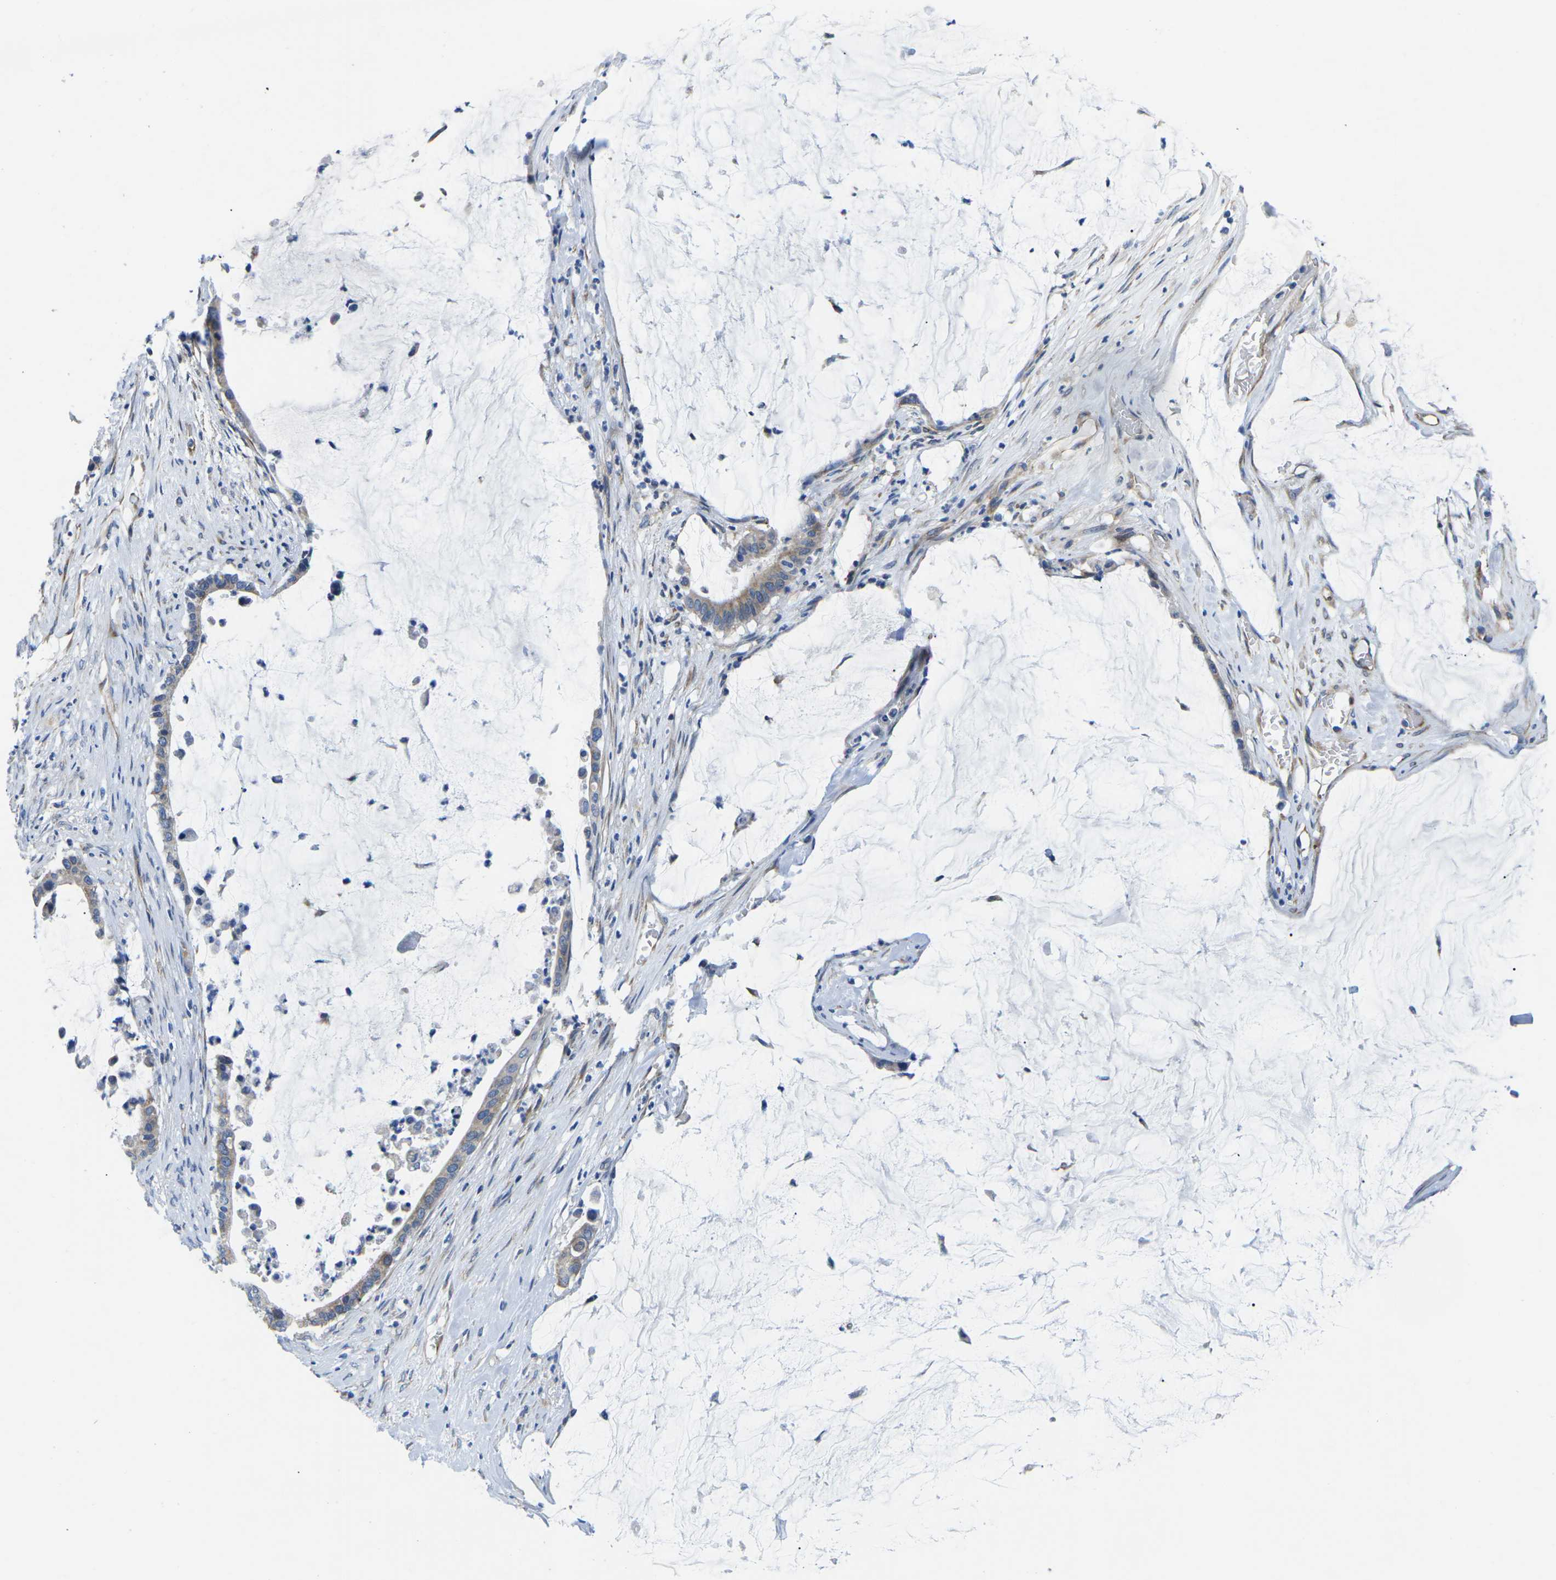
{"staining": {"intensity": "weak", "quantity": ">75%", "location": "cytoplasmic/membranous"}, "tissue": "pancreatic cancer", "cell_type": "Tumor cells", "image_type": "cancer", "snomed": [{"axis": "morphology", "description": "Adenocarcinoma, NOS"}, {"axis": "topography", "description": "Pancreas"}], "caption": "Immunohistochemical staining of pancreatic adenocarcinoma demonstrates low levels of weak cytoplasmic/membranous protein expression in approximately >75% of tumor cells. (IHC, brightfield microscopy, high magnification).", "gene": "TMEFF2", "patient": {"sex": "male", "age": 41}}